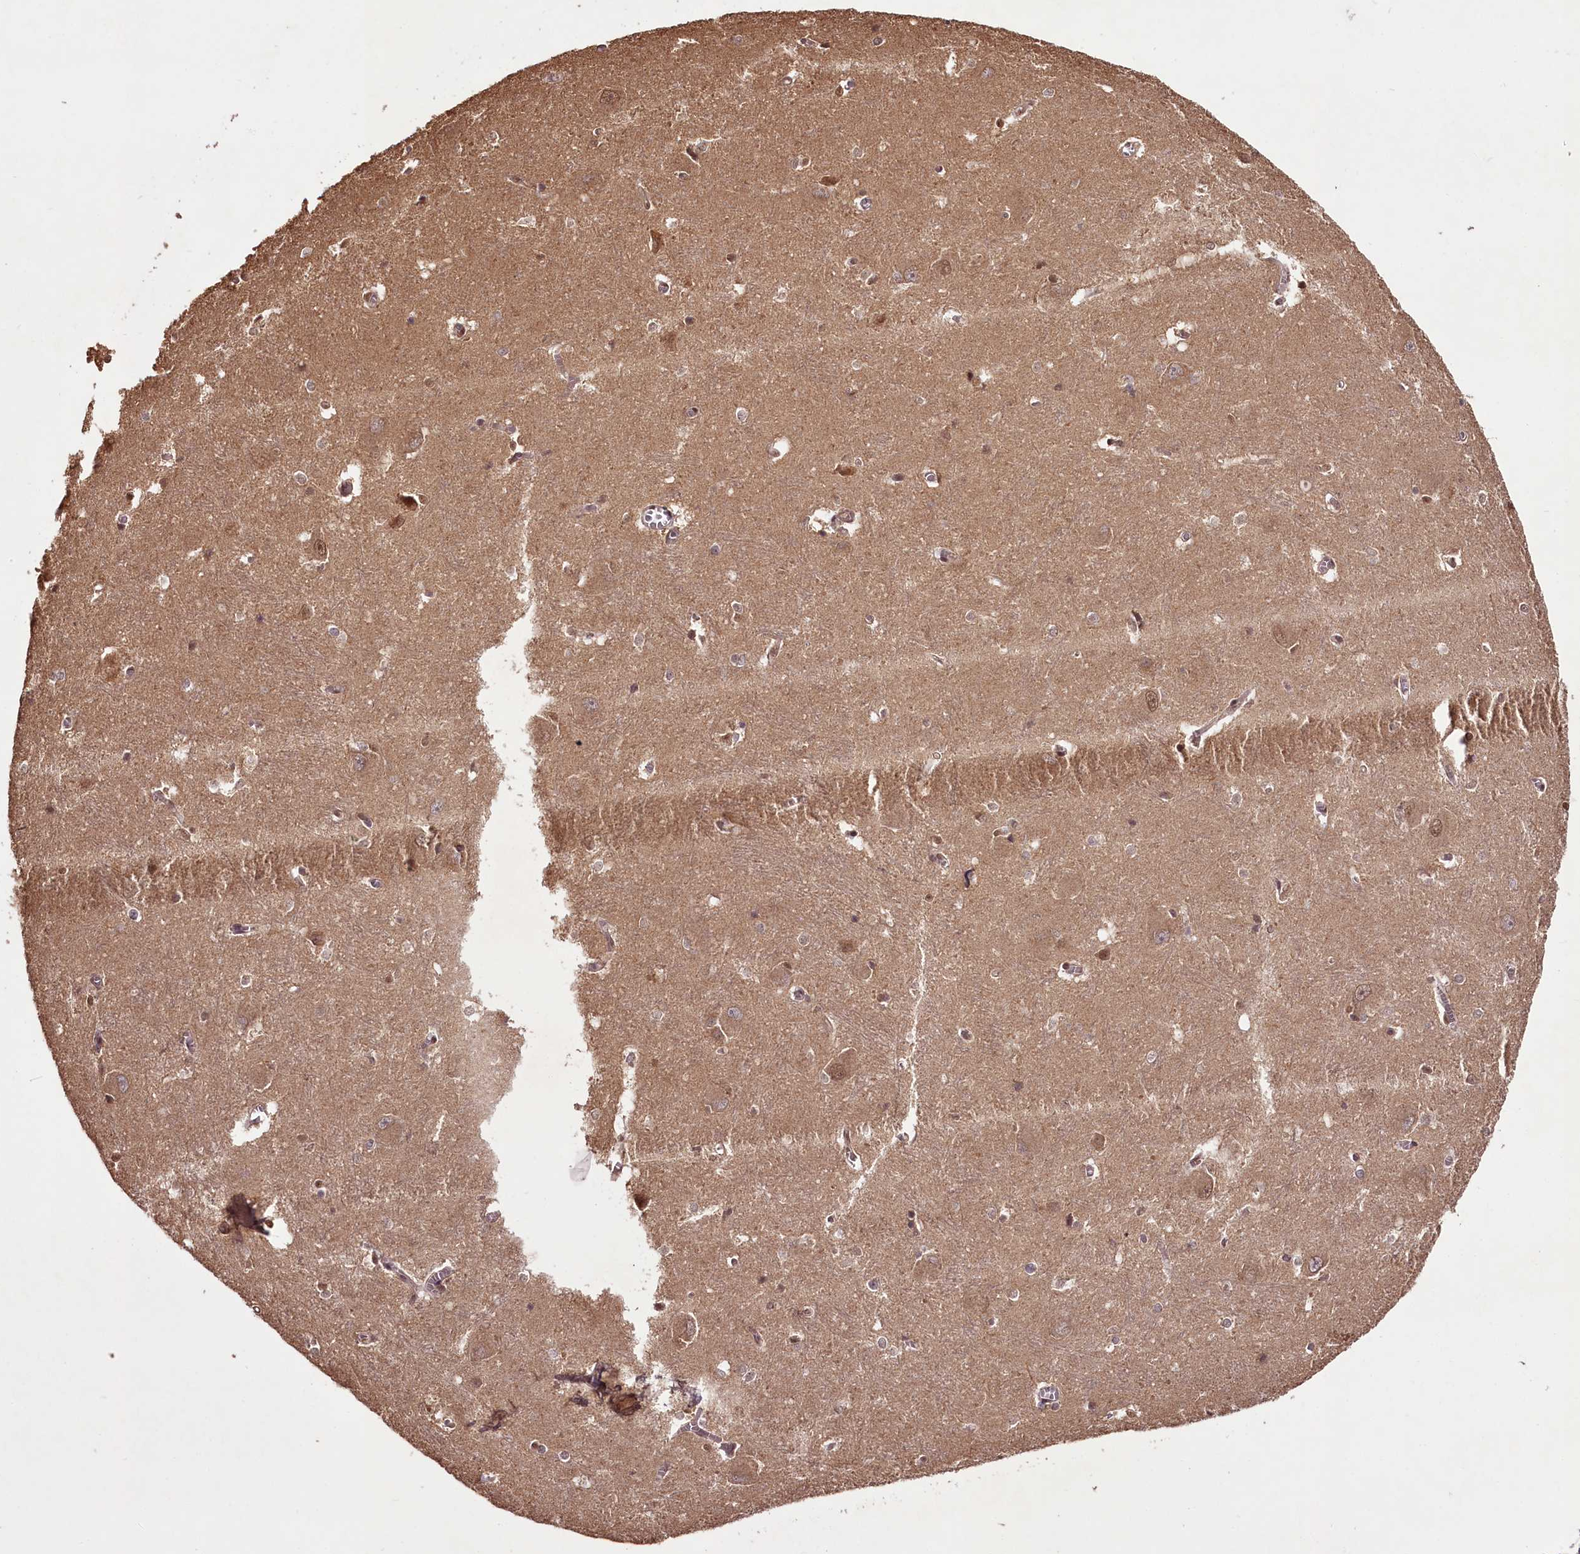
{"staining": {"intensity": "moderate", "quantity": "<25%", "location": "cytoplasmic/membranous,nuclear"}, "tissue": "caudate", "cell_type": "Glial cells", "image_type": "normal", "snomed": [{"axis": "morphology", "description": "Normal tissue, NOS"}, {"axis": "topography", "description": "Lateral ventricle wall"}], "caption": "Immunohistochemical staining of unremarkable caudate displays low levels of moderate cytoplasmic/membranous,nuclear staining in about <25% of glial cells. (DAB = brown stain, brightfield microscopy at high magnification).", "gene": "NPRL2", "patient": {"sex": "male", "age": 37}}